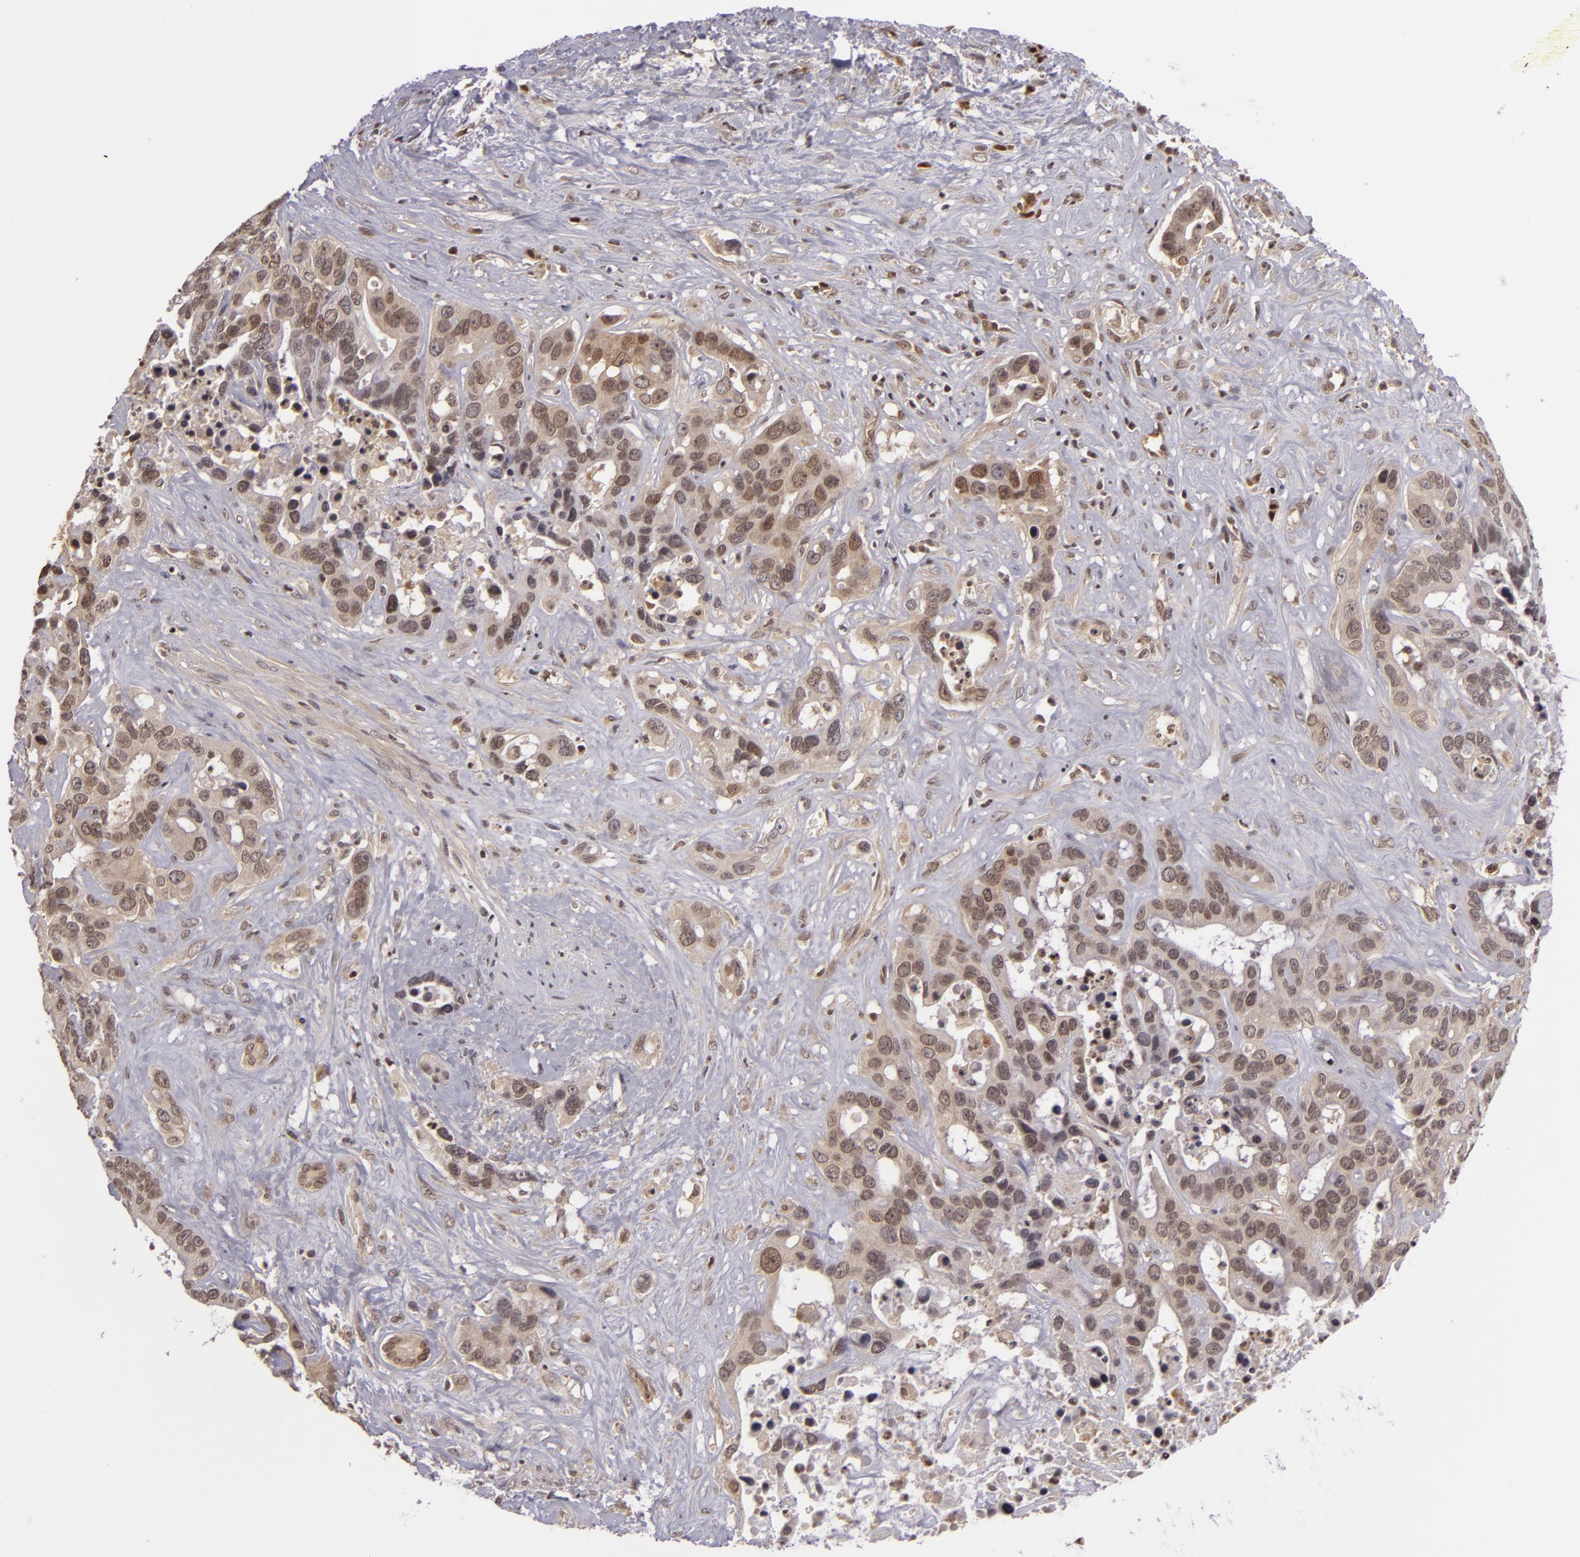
{"staining": {"intensity": "moderate", "quantity": "25%-75%", "location": "cytoplasmic/membranous"}, "tissue": "liver cancer", "cell_type": "Tumor cells", "image_type": "cancer", "snomed": [{"axis": "morphology", "description": "Cholangiocarcinoma"}, {"axis": "topography", "description": "Liver"}], "caption": "The photomicrograph reveals staining of cholangiocarcinoma (liver), revealing moderate cytoplasmic/membranous protein staining (brown color) within tumor cells.", "gene": "ZBTB33", "patient": {"sex": "female", "age": 65}}